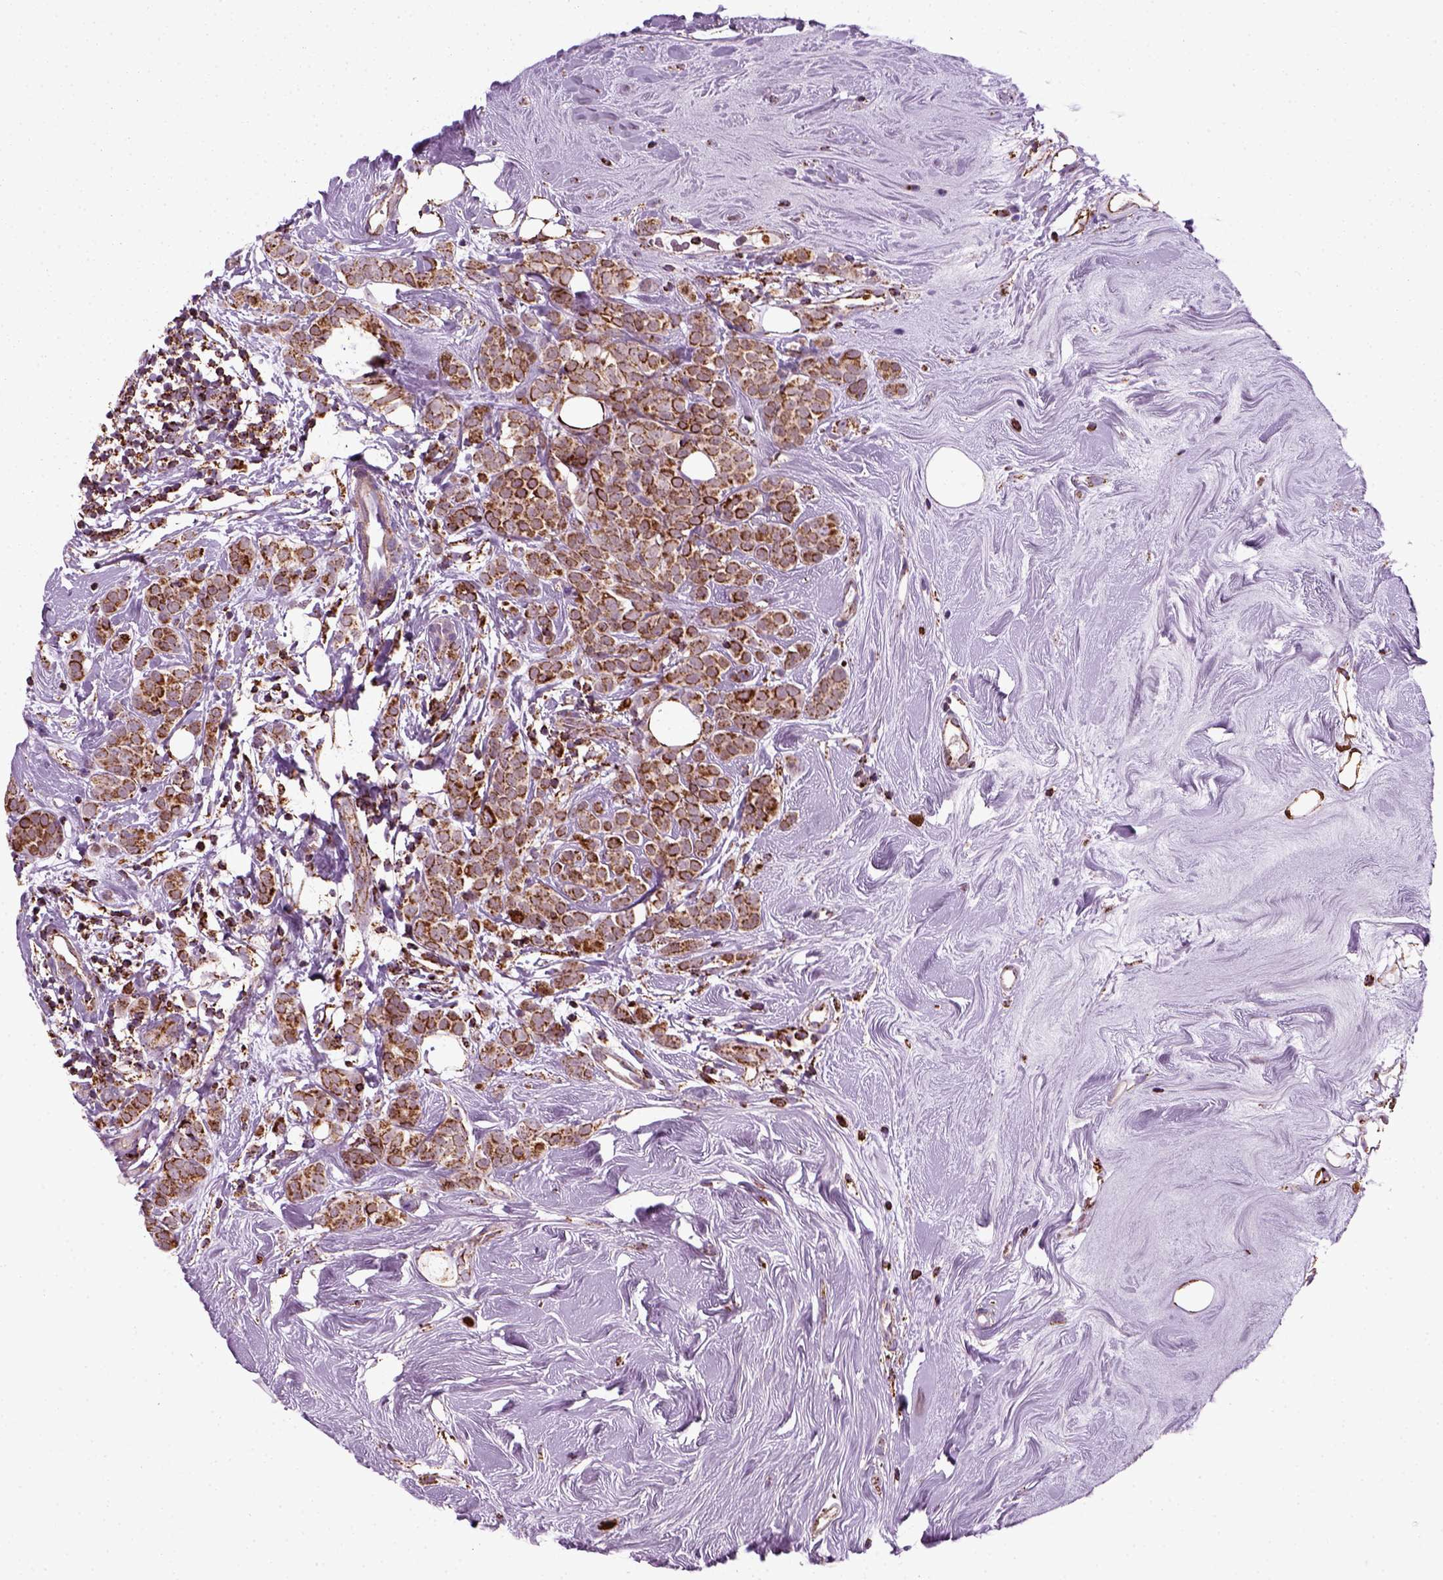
{"staining": {"intensity": "strong", "quantity": ">75%", "location": "cytoplasmic/membranous"}, "tissue": "breast cancer", "cell_type": "Tumor cells", "image_type": "cancer", "snomed": [{"axis": "morphology", "description": "Lobular carcinoma"}, {"axis": "topography", "description": "Breast"}], "caption": "There is high levels of strong cytoplasmic/membranous positivity in tumor cells of breast cancer, as demonstrated by immunohistochemical staining (brown color).", "gene": "NUDT16L1", "patient": {"sex": "female", "age": 49}}